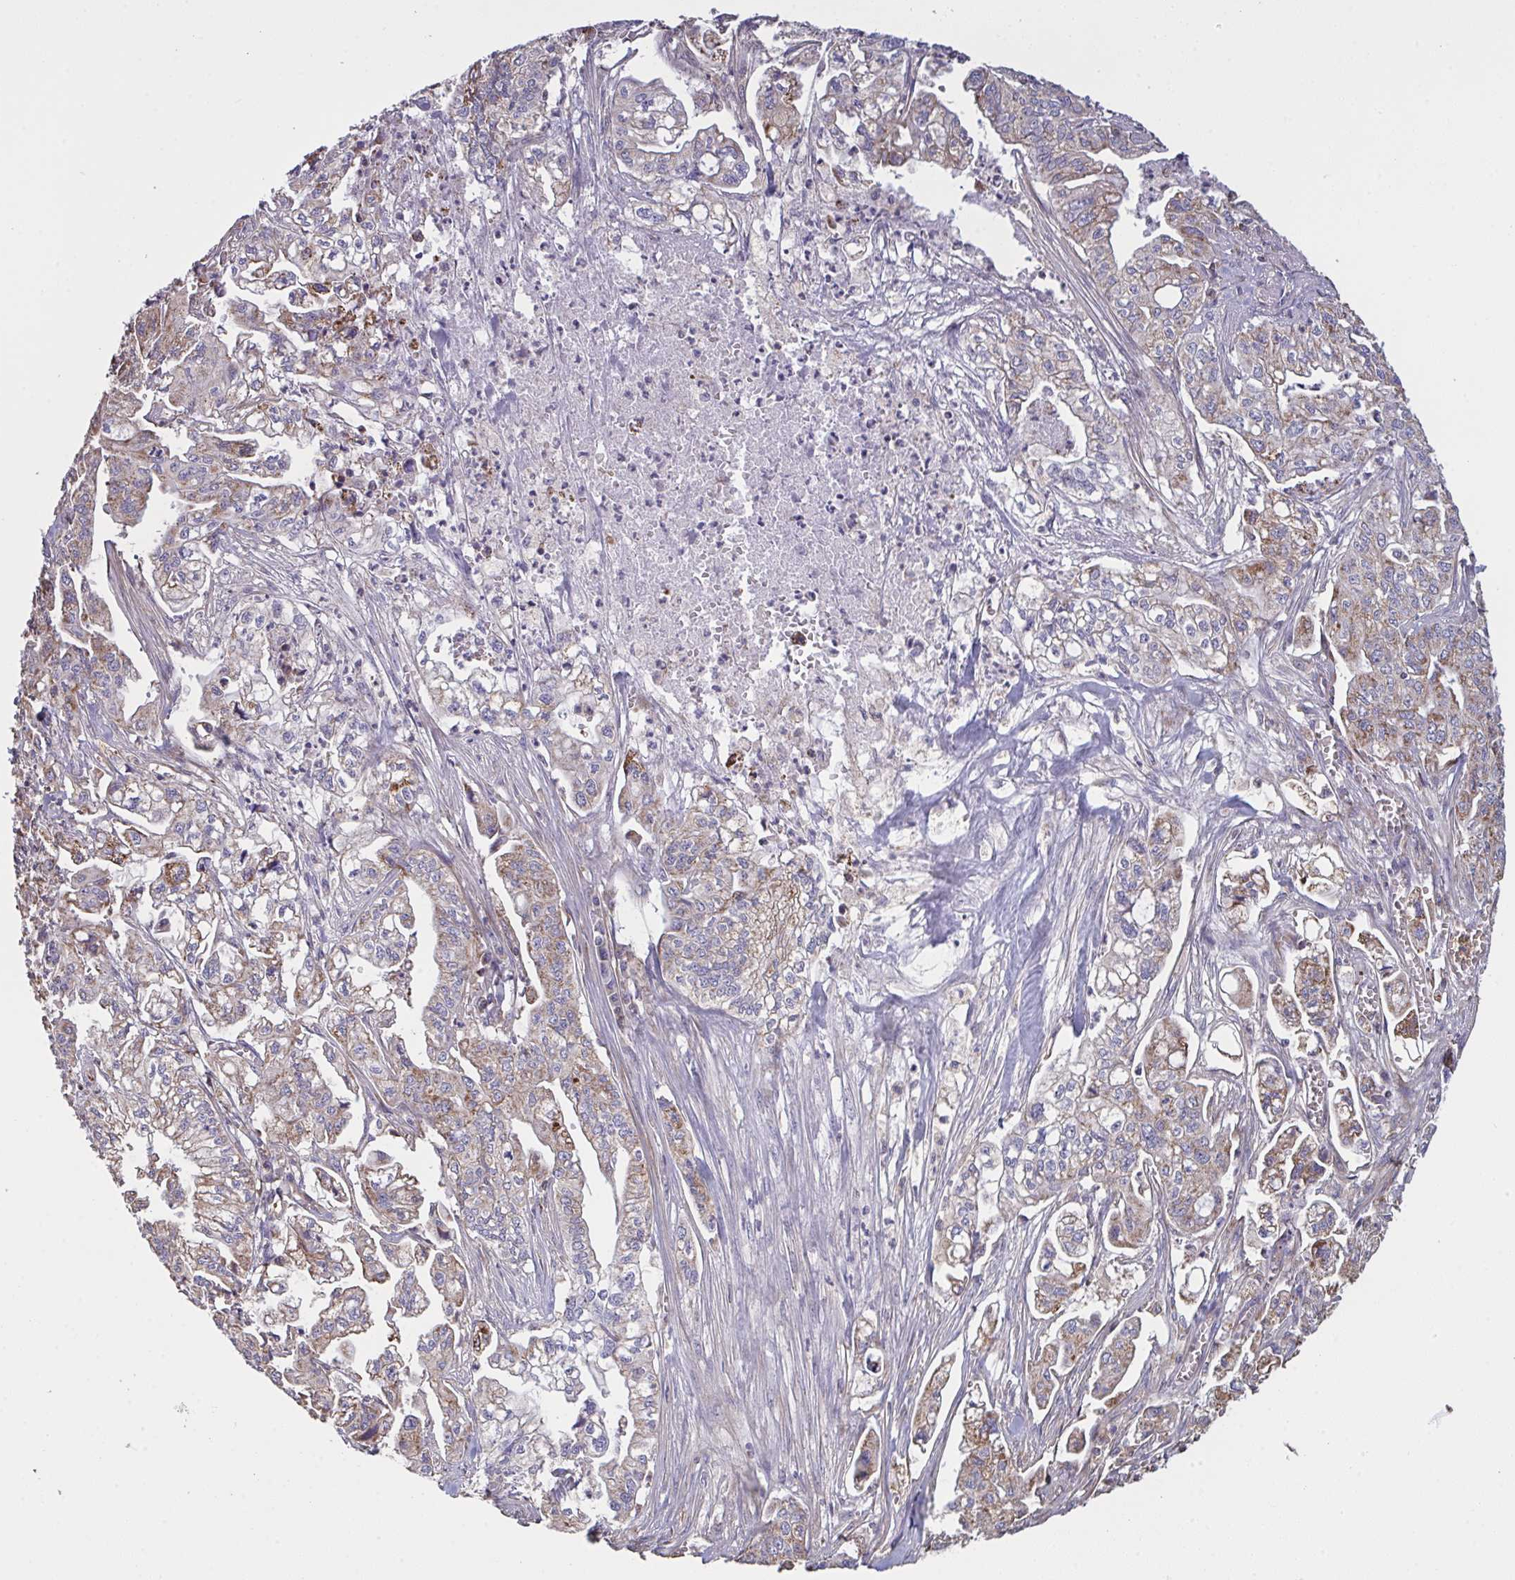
{"staining": {"intensity": "moderate", "quantity": "25%-75%", "location": "cytoplasmic/membranous"}, "tissue": "pancreatic cancer", "cell_type": "Tumor cells", "image_type": "cancer", "snomed": [{"axis": "morphology", "description": "Adenocarcinoma, NOS"}, {"axis": "topography", "description": "Pancreas"}], "caption": "Tumor cells reveal medium levels of moderate cytoplasmic/membranous expression in about 25%-75% of cells in human pancreatic cancer (adenocarcinoma). (Brightfield microscopy of DAB IHC at high magnification).", "gene": "MICOS10", "patient": {"sex": "male", "age": 68}}